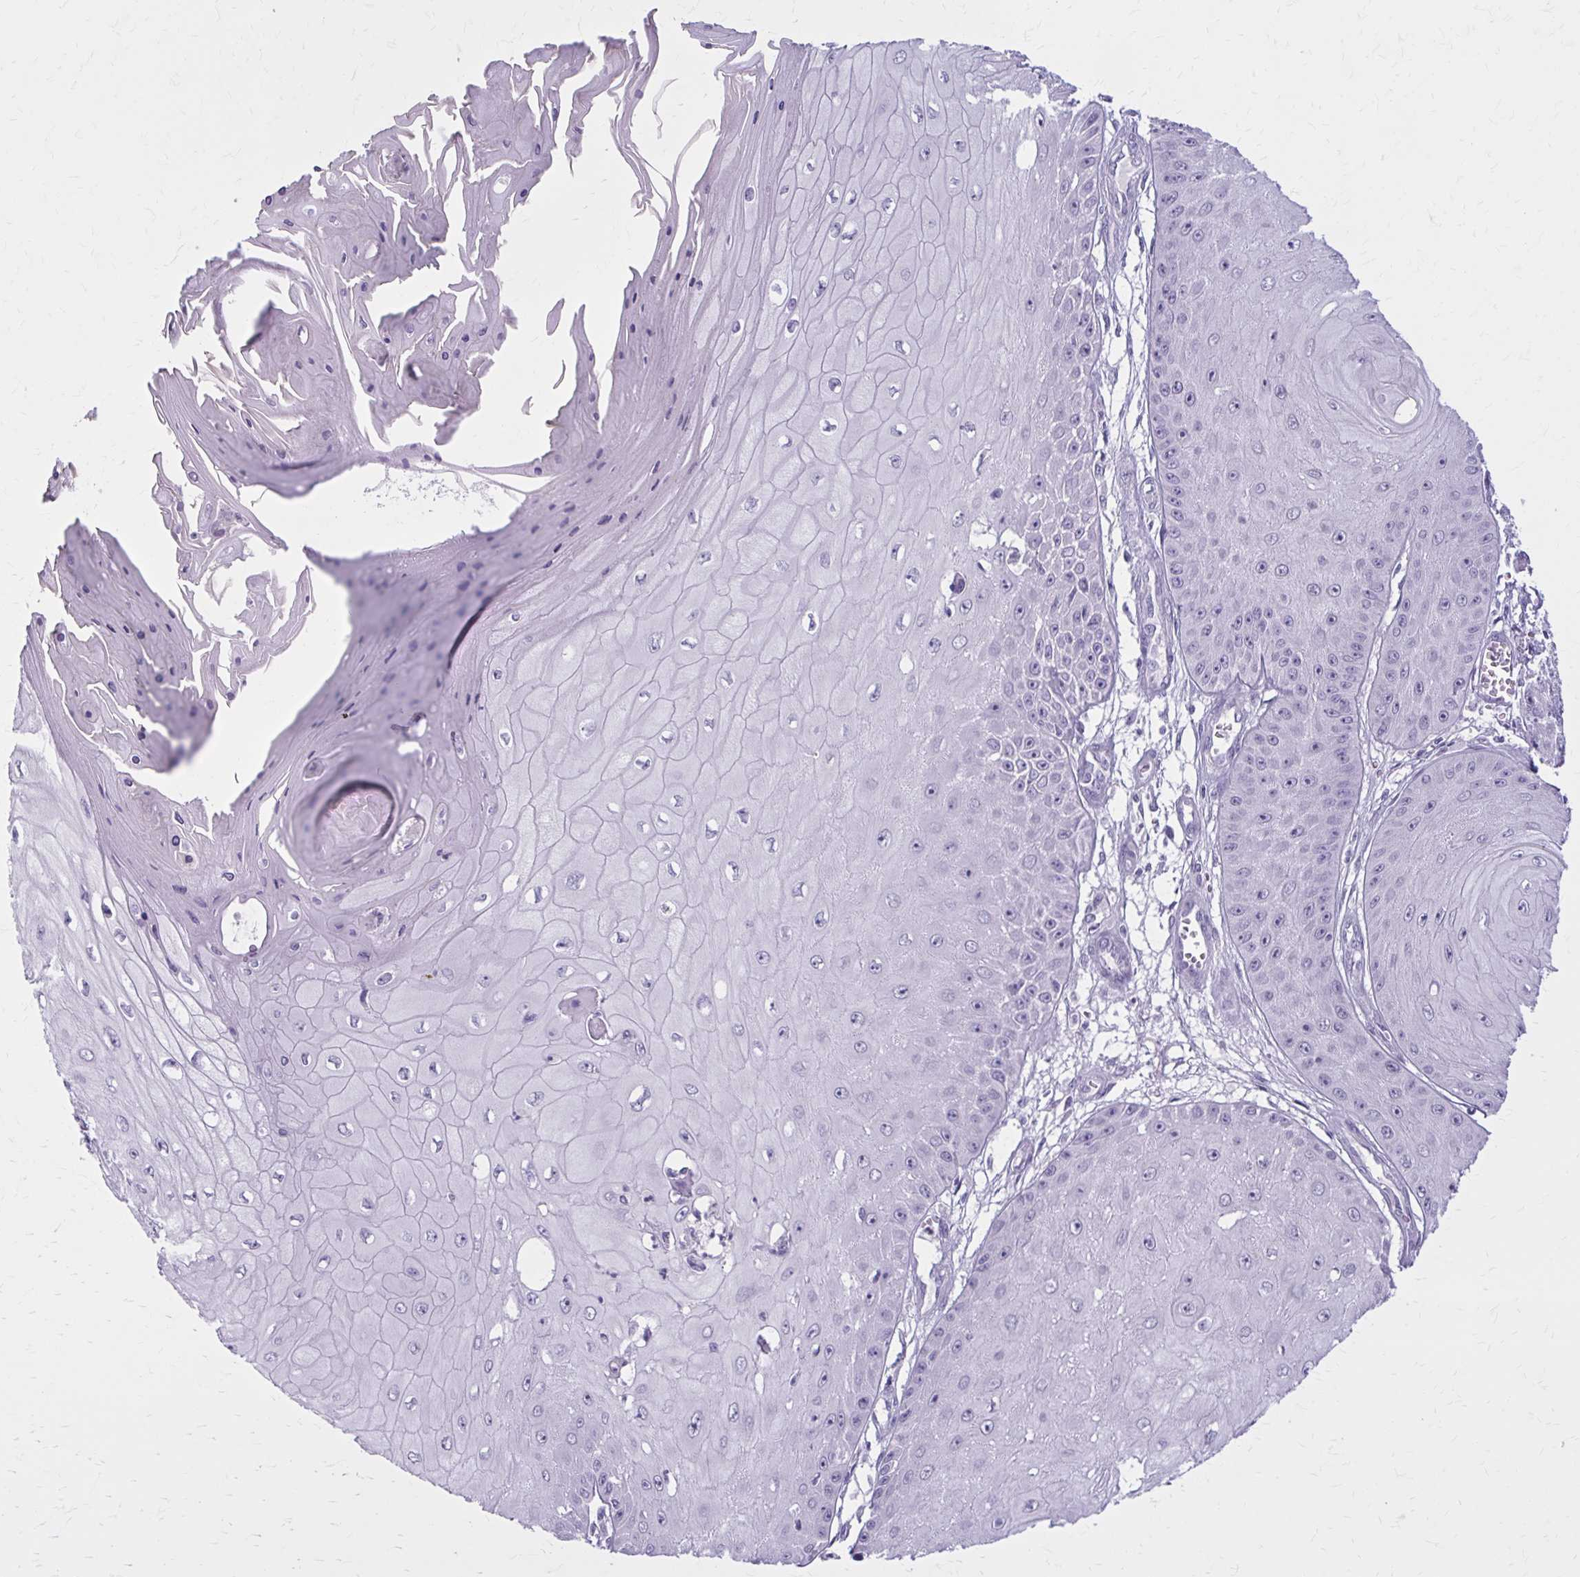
{"staining": {"intensity": "negative", "quantity": "none", "location": "none"}, "tissue": "skin cancer", "cell_type": "Tumor cells", "image_type": "cancer", "snomed": [{"axis": "morphology", "description": "Squamous cell carcinoma, NOS"}, {"axis": "topography", "description": "Skin"}], "caption": "Protein analysis of squamous cell carcinoma (skin) displays no significant positivity in tumor cells.", "gene": "OR4B1", "patient": {"sex": "male", "age": 70}}